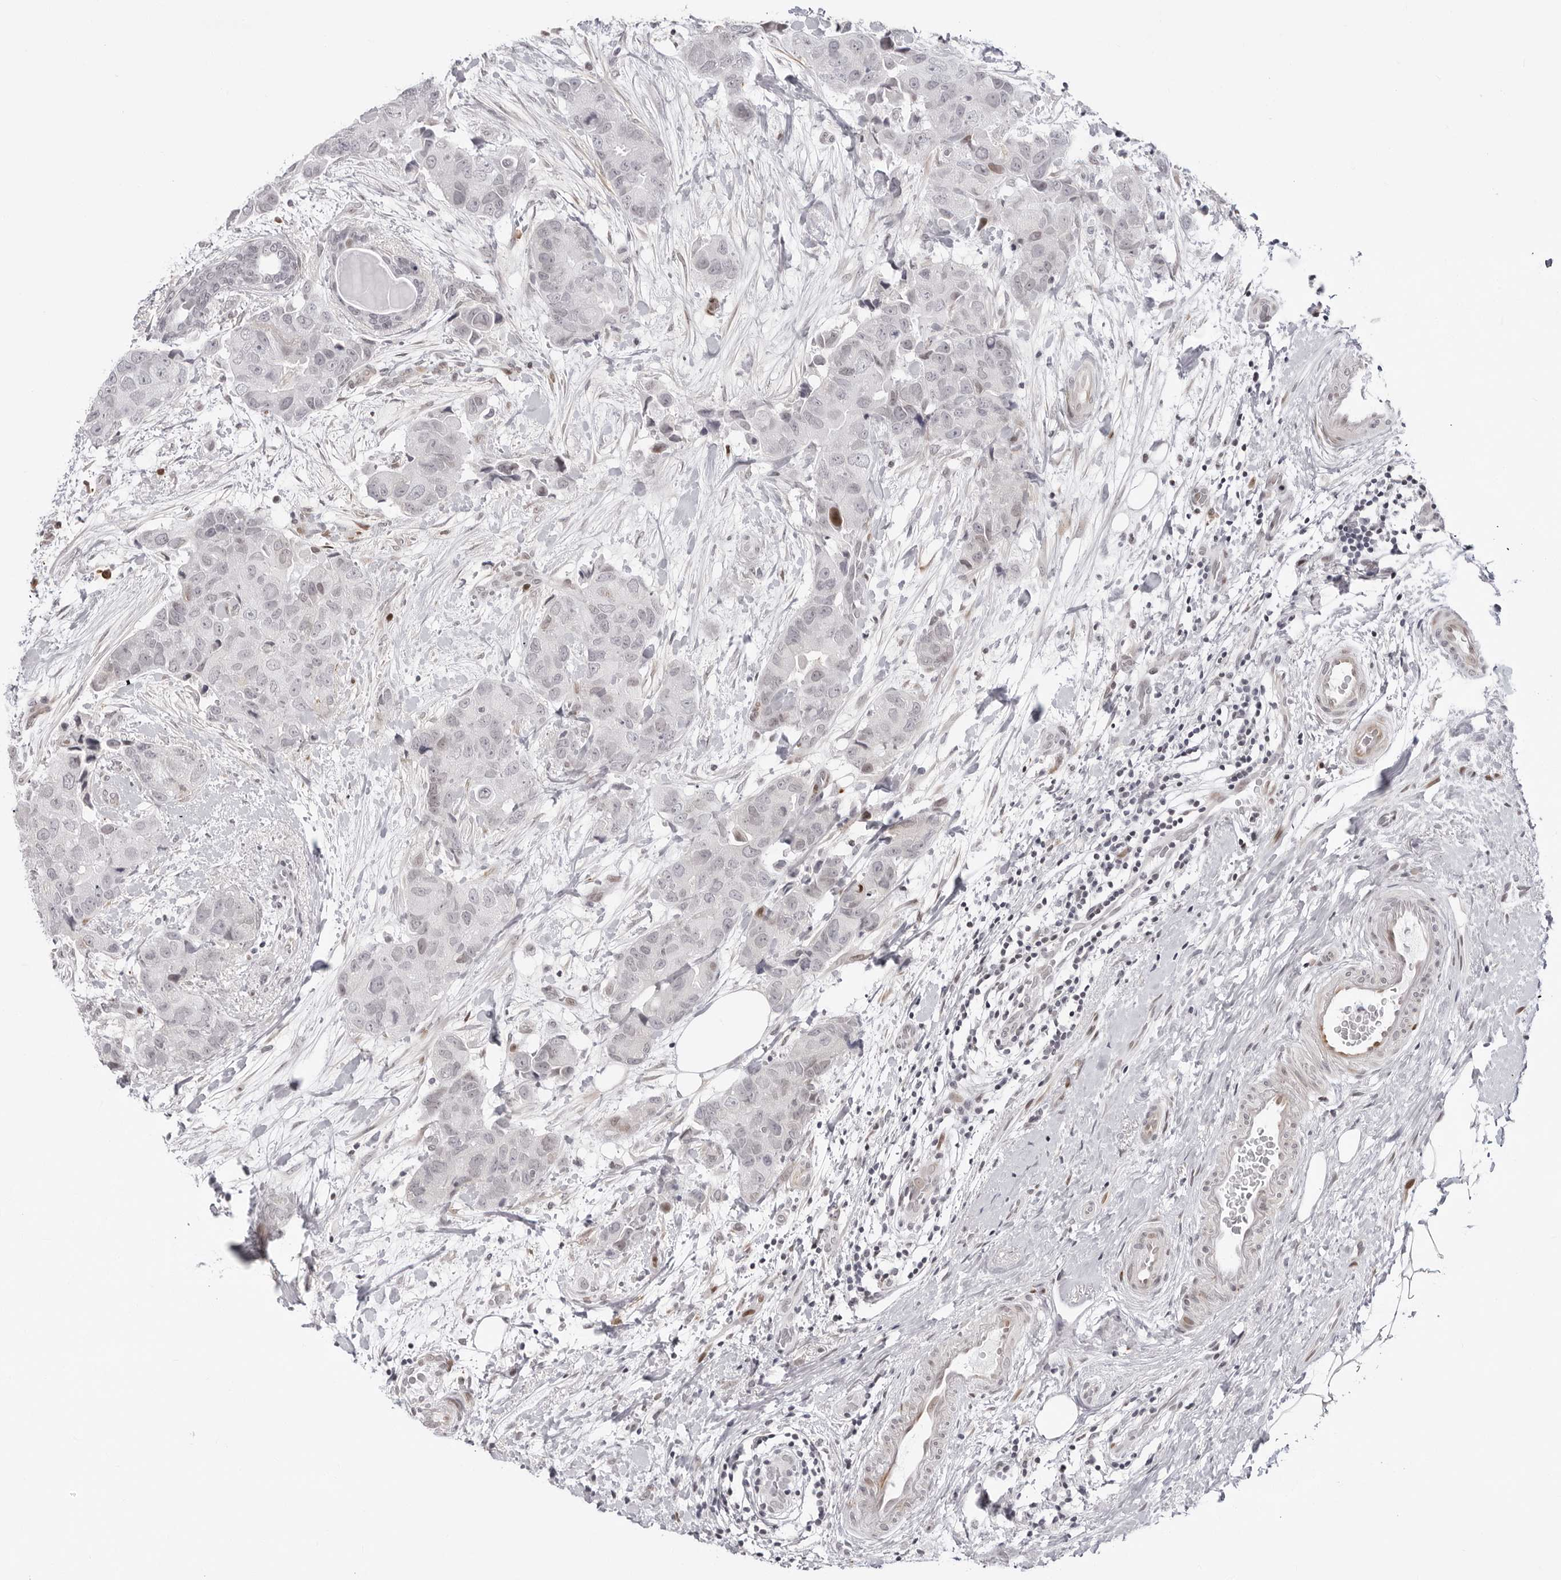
{"staining": {"intensity": "negative", "quantity": "none", "location": "none"}, "tissue": "breast cancer", "cell_type": "Tumor cells", "image_type": "cancer", "snomed": [{"axis": "morphology", "description": "Duct carcinoma"}, {"axis": "topography", "description": "Breast"}], "caption": "Protein analysis of breast cancer (infiltrating ductal carcinoma) reveals no significant staining in tumor cells.", "gene": "NTPCR", "patient": {"sex": "female", "age": 62}}